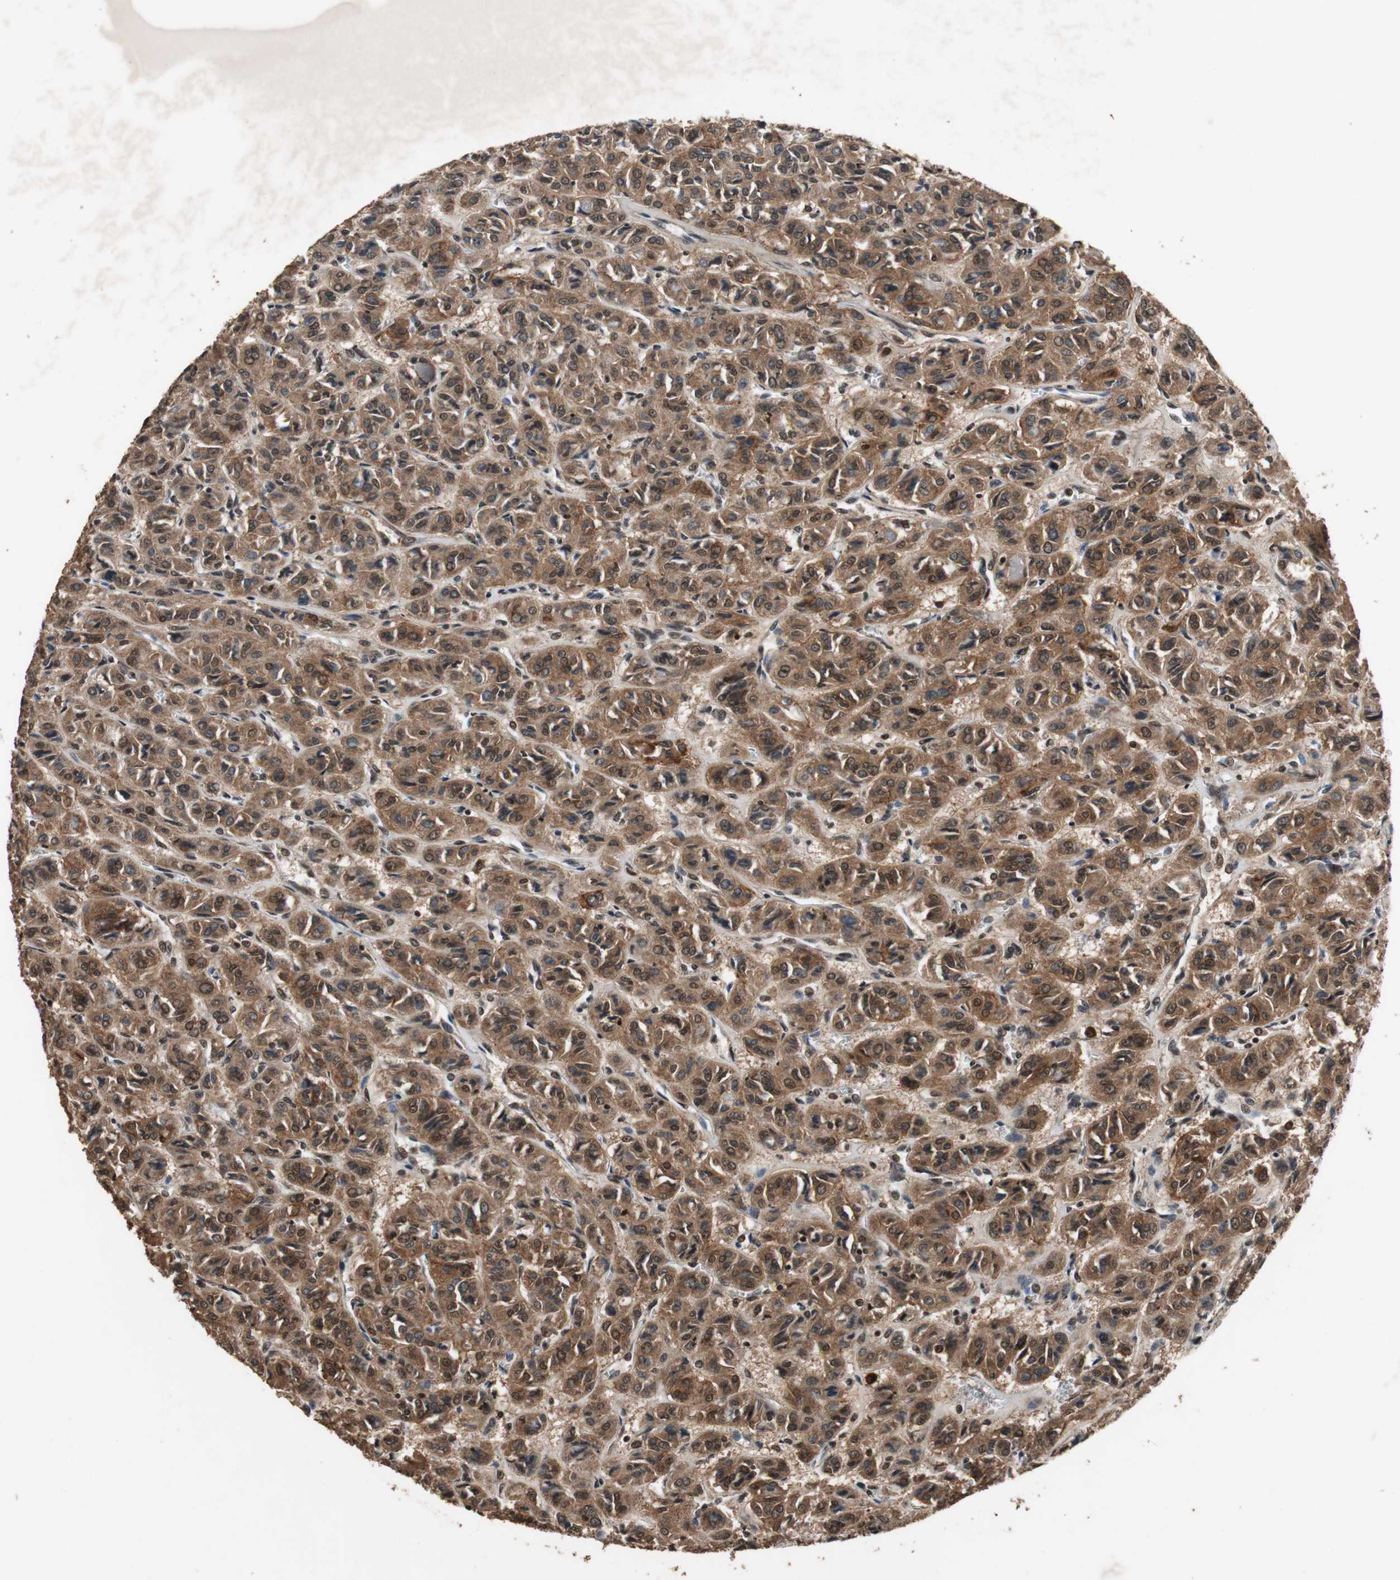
{"staining": {"intensity": "strong", "quantity": ">75%", "location": "cytoplasmic/membranous,nuclear"}, "tissue": "thyroid cancer", "cell_type": "Tumor cells", "image_type": "cancer", "snomed": [{"axis": "morphology", "description": "Follicular adenoma carcinoma, NOS"}, {"axis": "topography", "description": "Thyroid gland"}], "caption": "High-magnification brightfield microscopy of thyroid follicular adenoma carcinoma stained with DAB (brown) and counterstained with hematoxylin (blue). tumor cells exhibit strong cytoplasmic/membranous and nuclear staining is present in approximately>75% of cells. (Stains: DAB (3,3'-diaminobenzidine) in brown, nuclei in blue, Microscopy: brightfield microscopy at high magnification).", "gene": "ZNF18", "patient": {"sex": "female", "age": 71}}